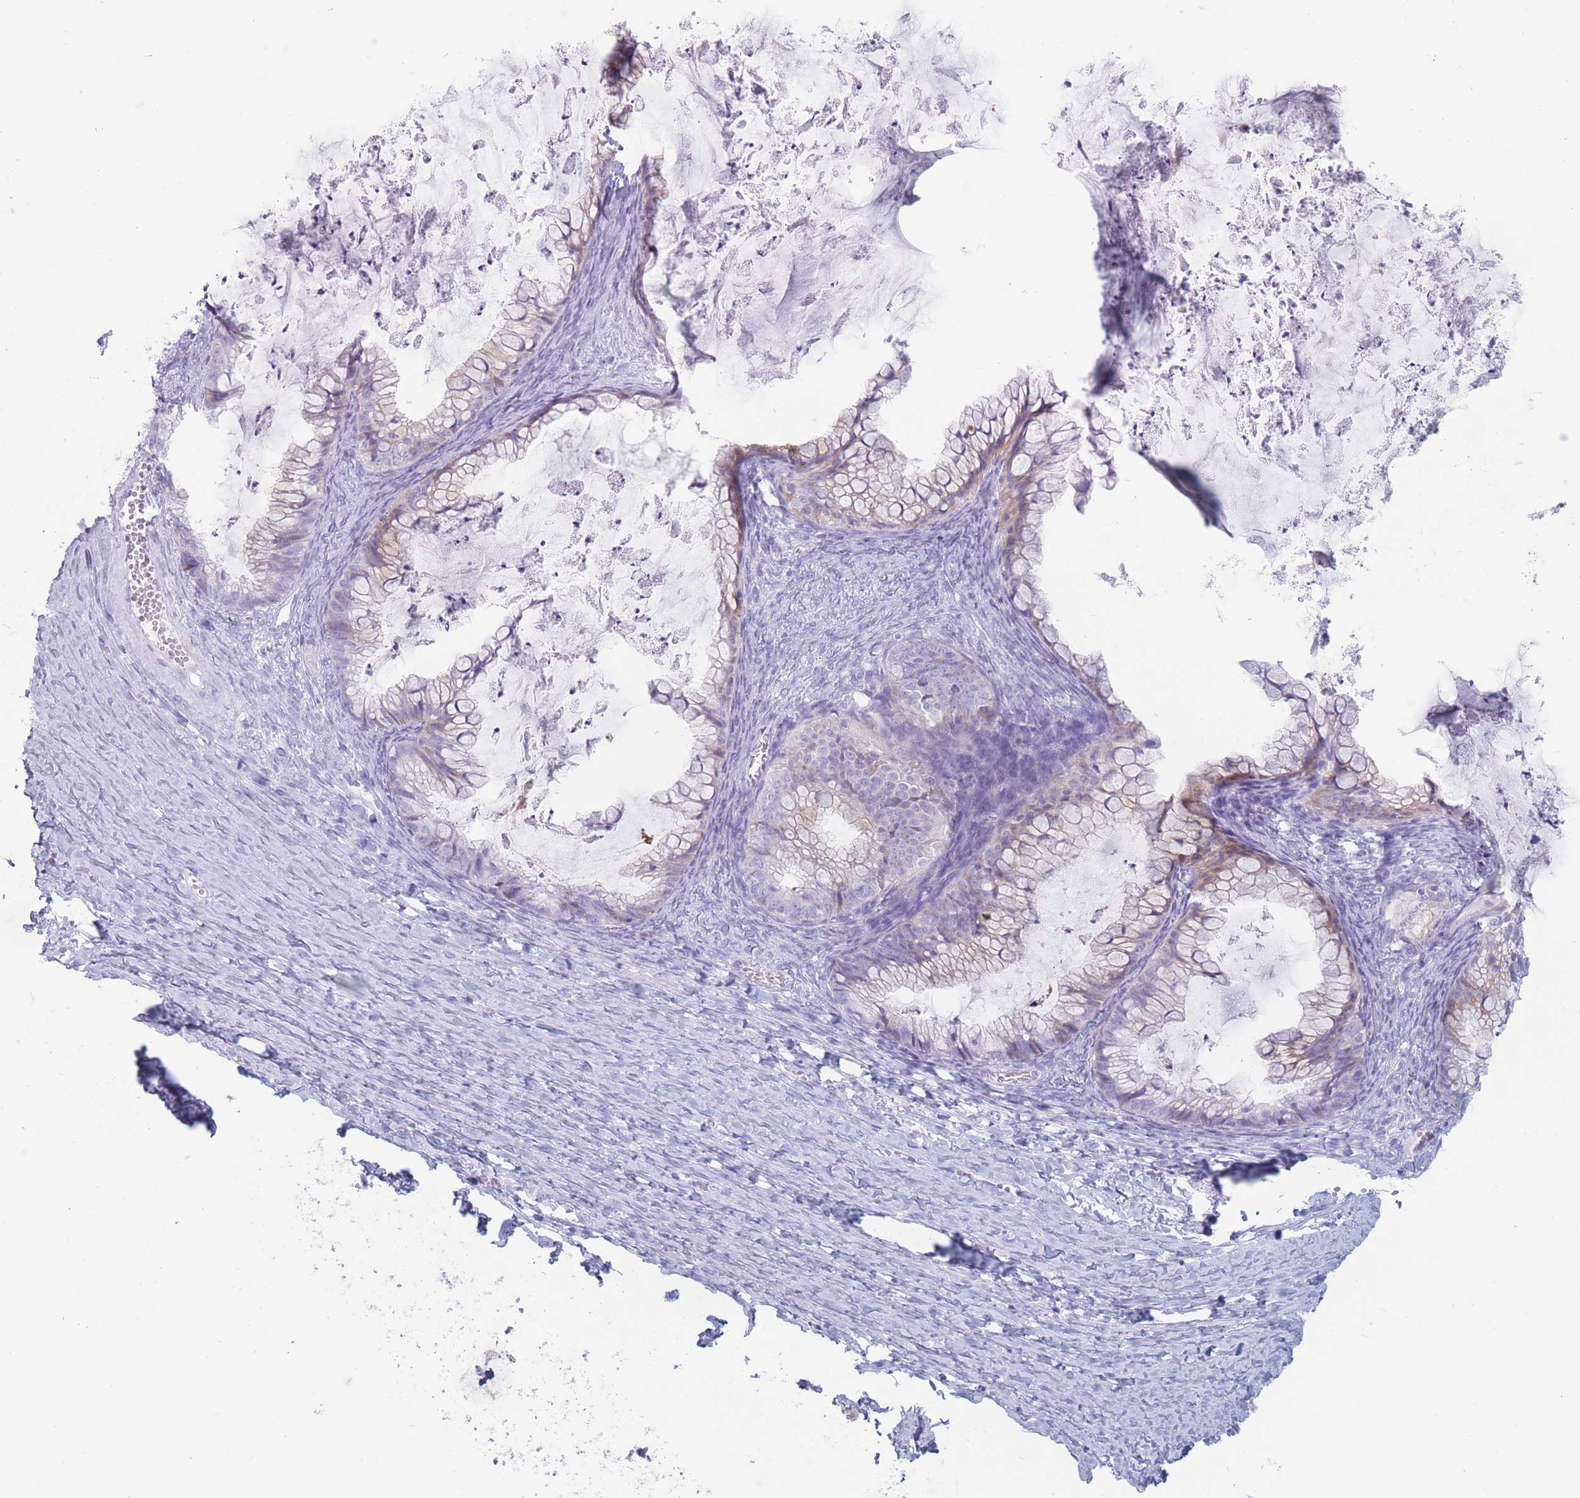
{"staining": {"intensity": "weak", "quantity": "<25%", "location": "cytoplasmic/membranous"}, "tissue": "ovarian cancer", "cell_type": "Tumor cells", "image_type": "cancer", "snomed": [{"axis": "morphology", "description": "Cystadenocarcinoma, mucinous, NOS"}, {"axis": "topography", "description": "Ovary"}], "caption": "Immunohistochemistry of ovarian cancer displays no positivity in tumor cells.", "gene": "ST3GAL5", "patient": {"sex": "female", "age": 35}}